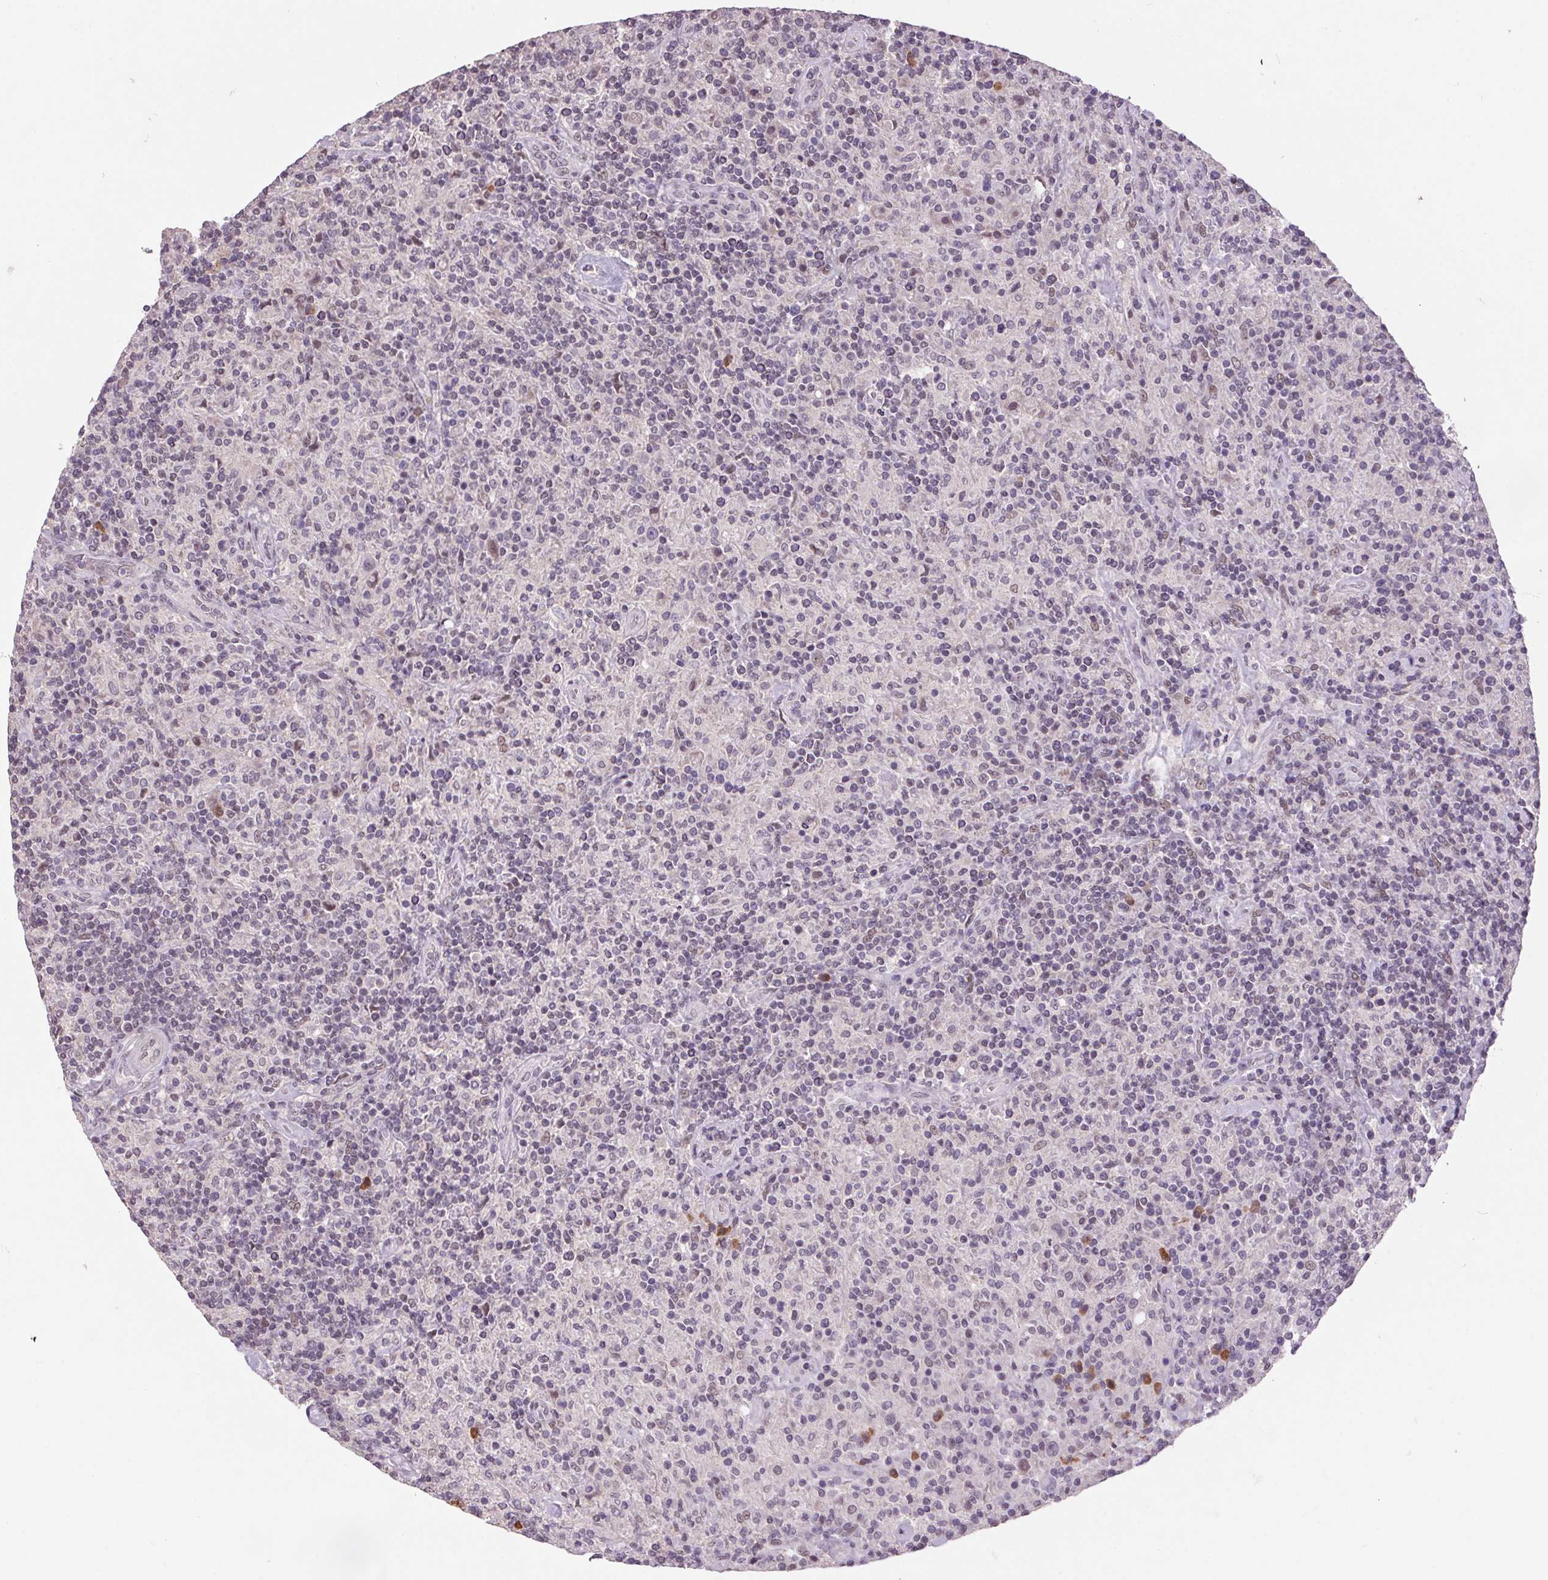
{"staining": {"intensity": "negative", "quantity": "none", "location": "none"}, "tissue": "lymphoma", "cell_type": "Tumor cells", "image_type": "cancer", "snomed": [{"axis": "morphology", "description": "Hodgkin's disease, NOS"}, {"axis": "topography", "description": "Lymph node"}], "caption": "Photomicrograph shows no protein staining in tumor cells of lymphoma tissue.", "gene": "ZBTB4", "patient": {"sex": "male", "age": 70}}